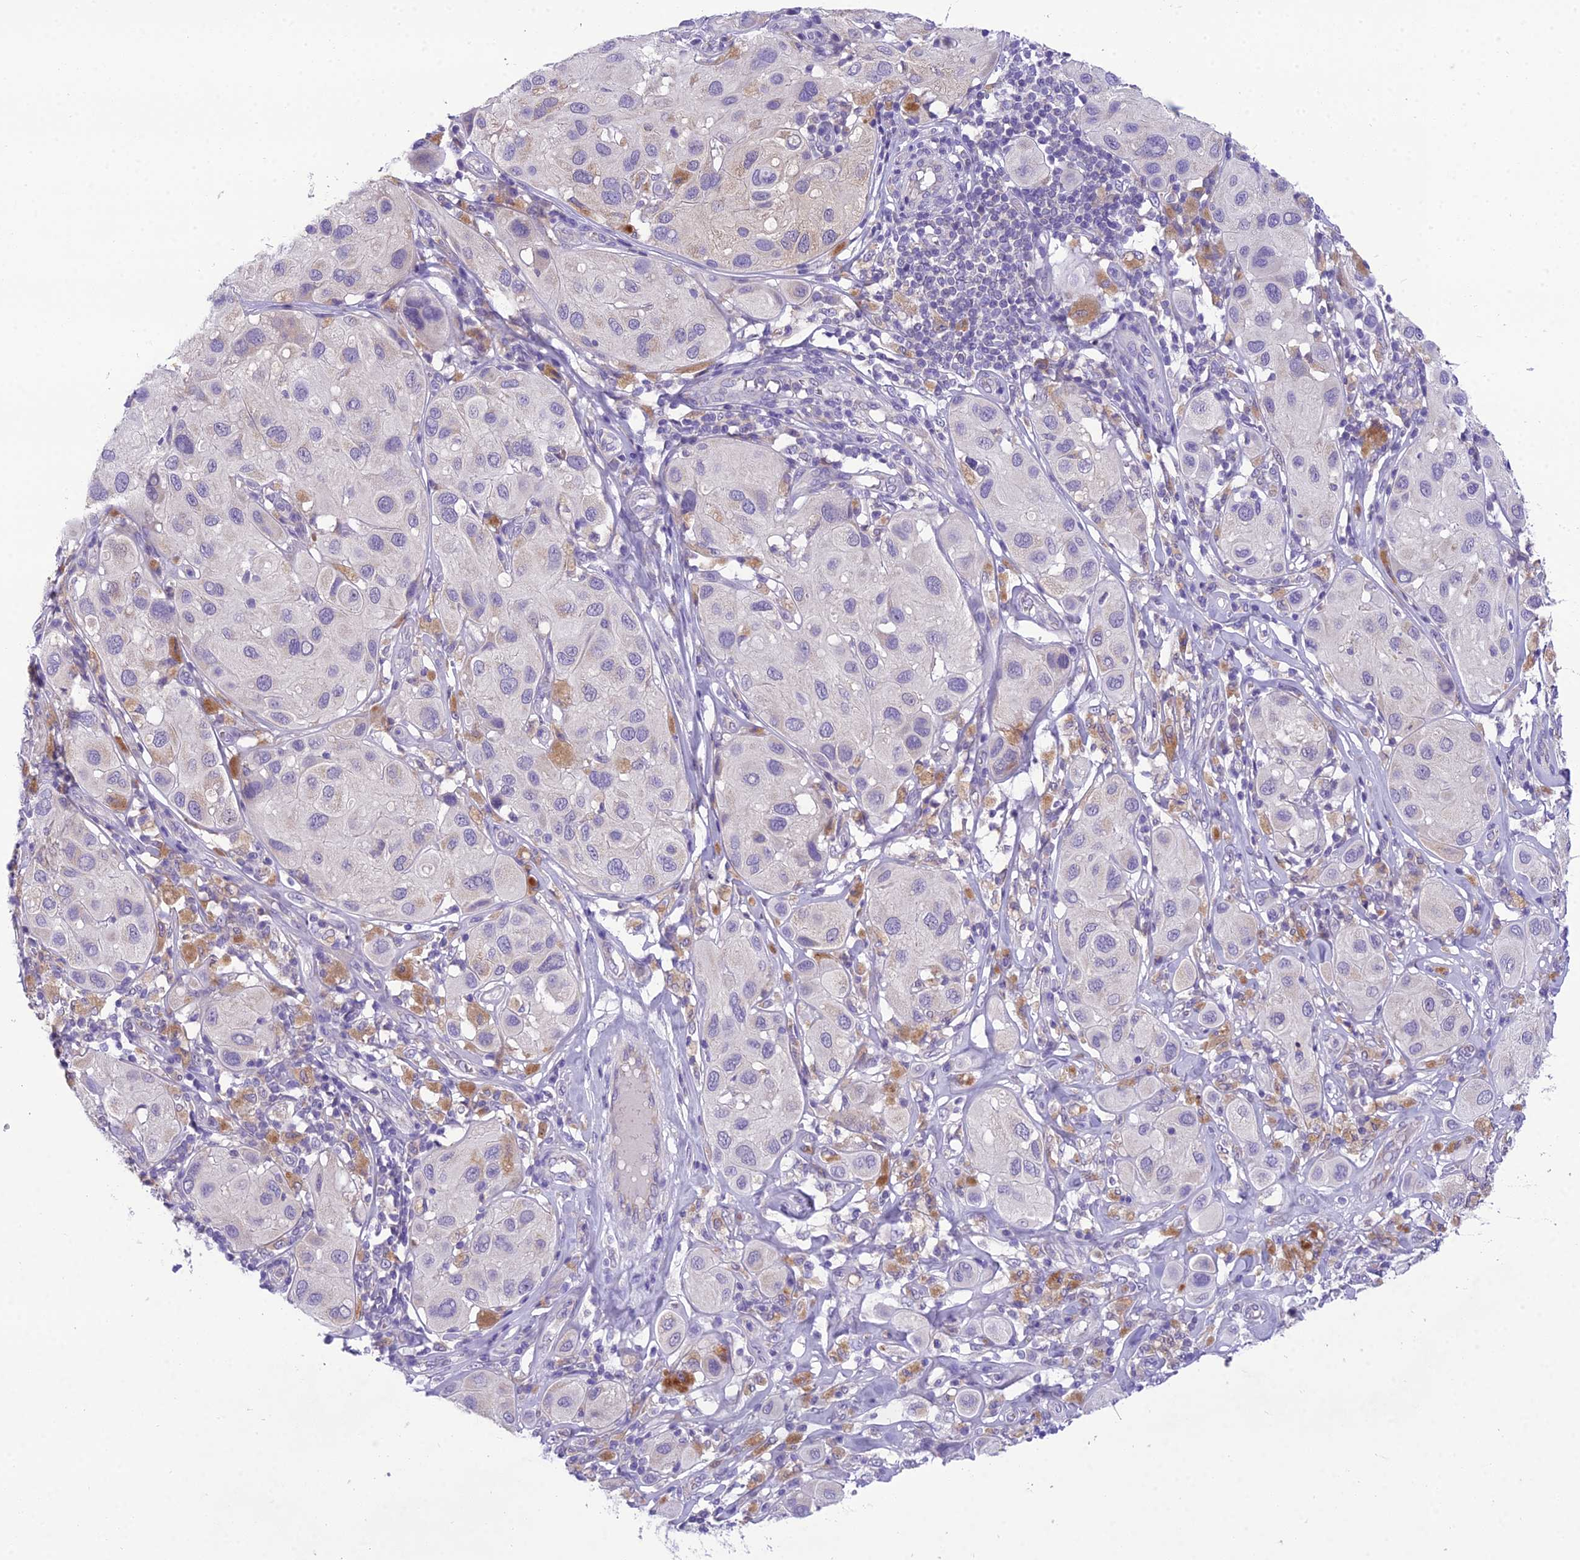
{"staining": {"intensity": "weak", "quantity": "<25%", "location": "cytoplasmic/membranous"}, "tissue": "melanoma", "cell_type": "Tumor cells", "image_type": "cancer", "snomed": [{"axis": "morphology", "description": "Malignant melanoma, Metastatic site"}, {"axis": "topography", "description": "Skin"}], "caption": "There is no significant positivity in tumor cells of malignant melanoma (metastatic site).", "gene": "MIIP", "patient": {"sex": "male", "age": 41}}